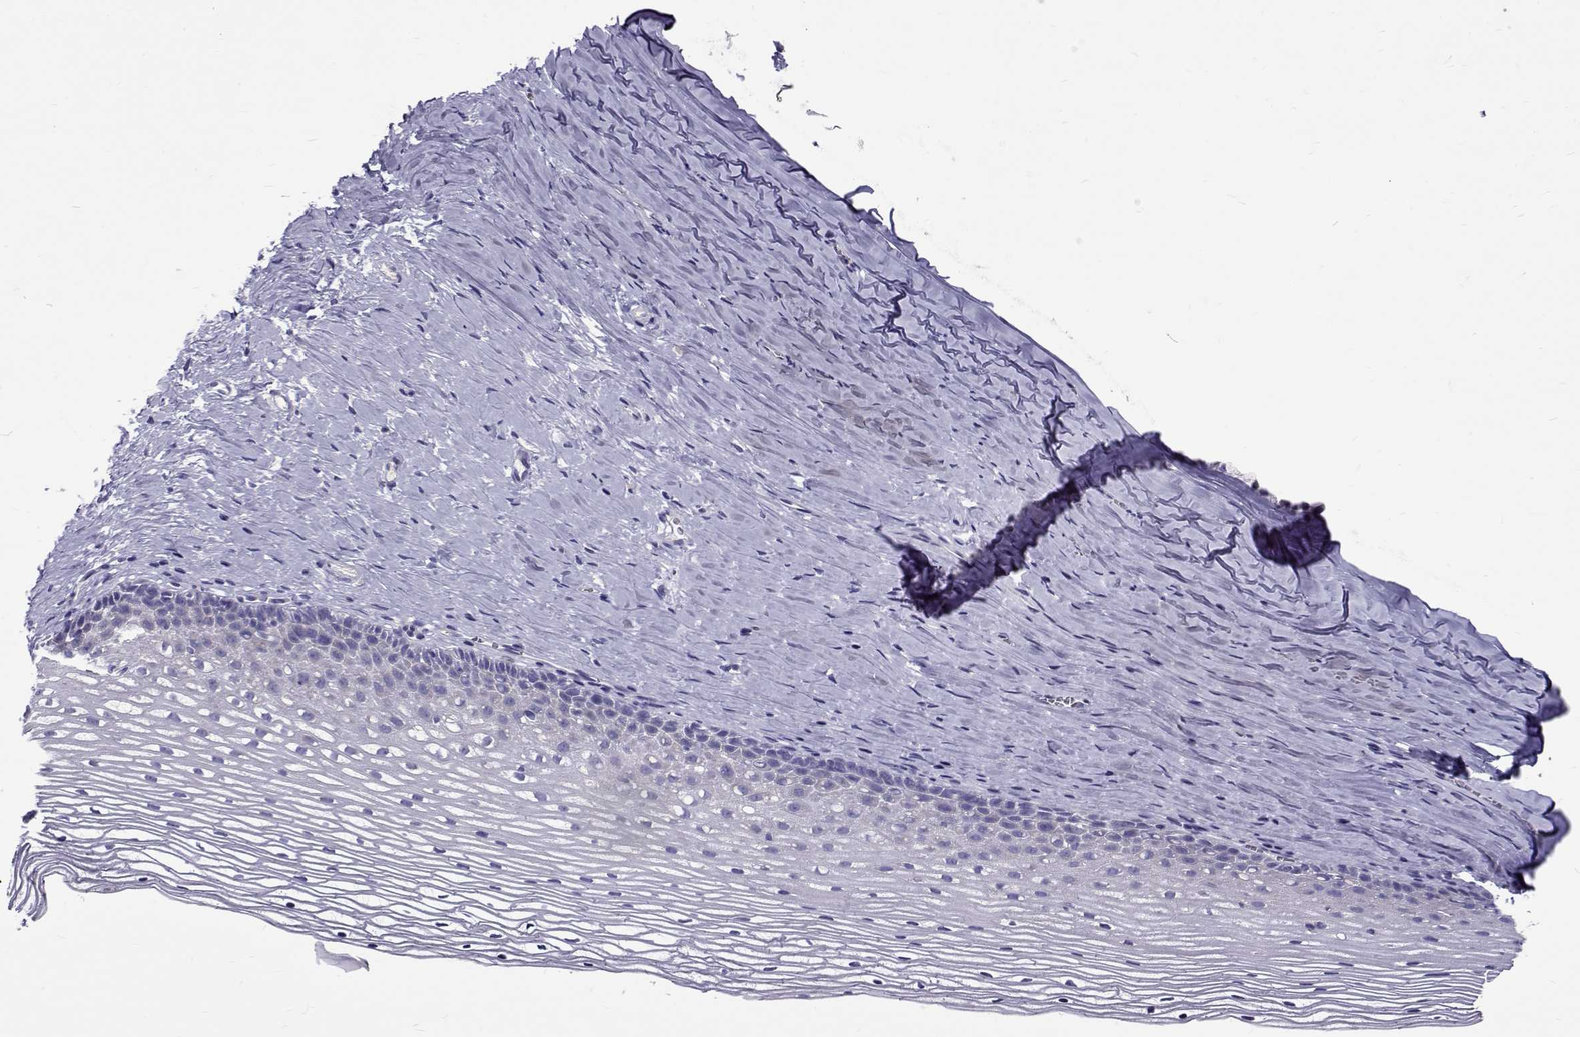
{"staining": {"intensity": "negative", "quantity": "none", "location": "none"}, "tissue": "cervix", "cell_type": "Squamous epithelial cells", "image_type": "normal", "snomed": [{"axis": "morphology", "description": "Normal tissue, NOS"}, {"axis": "topography", "description": "Cervix"}], "caption": "An image of human cervix is negative for staining in squamous epithelial cells. Brightfield microscopy of IHC stained with DAB (3,3'-diaminobenzidine) (brown) and hematoxylin (blue), captured at high magnification.", "gene": "IGSF1", "patient": {"sex": "female", "age": 40}}